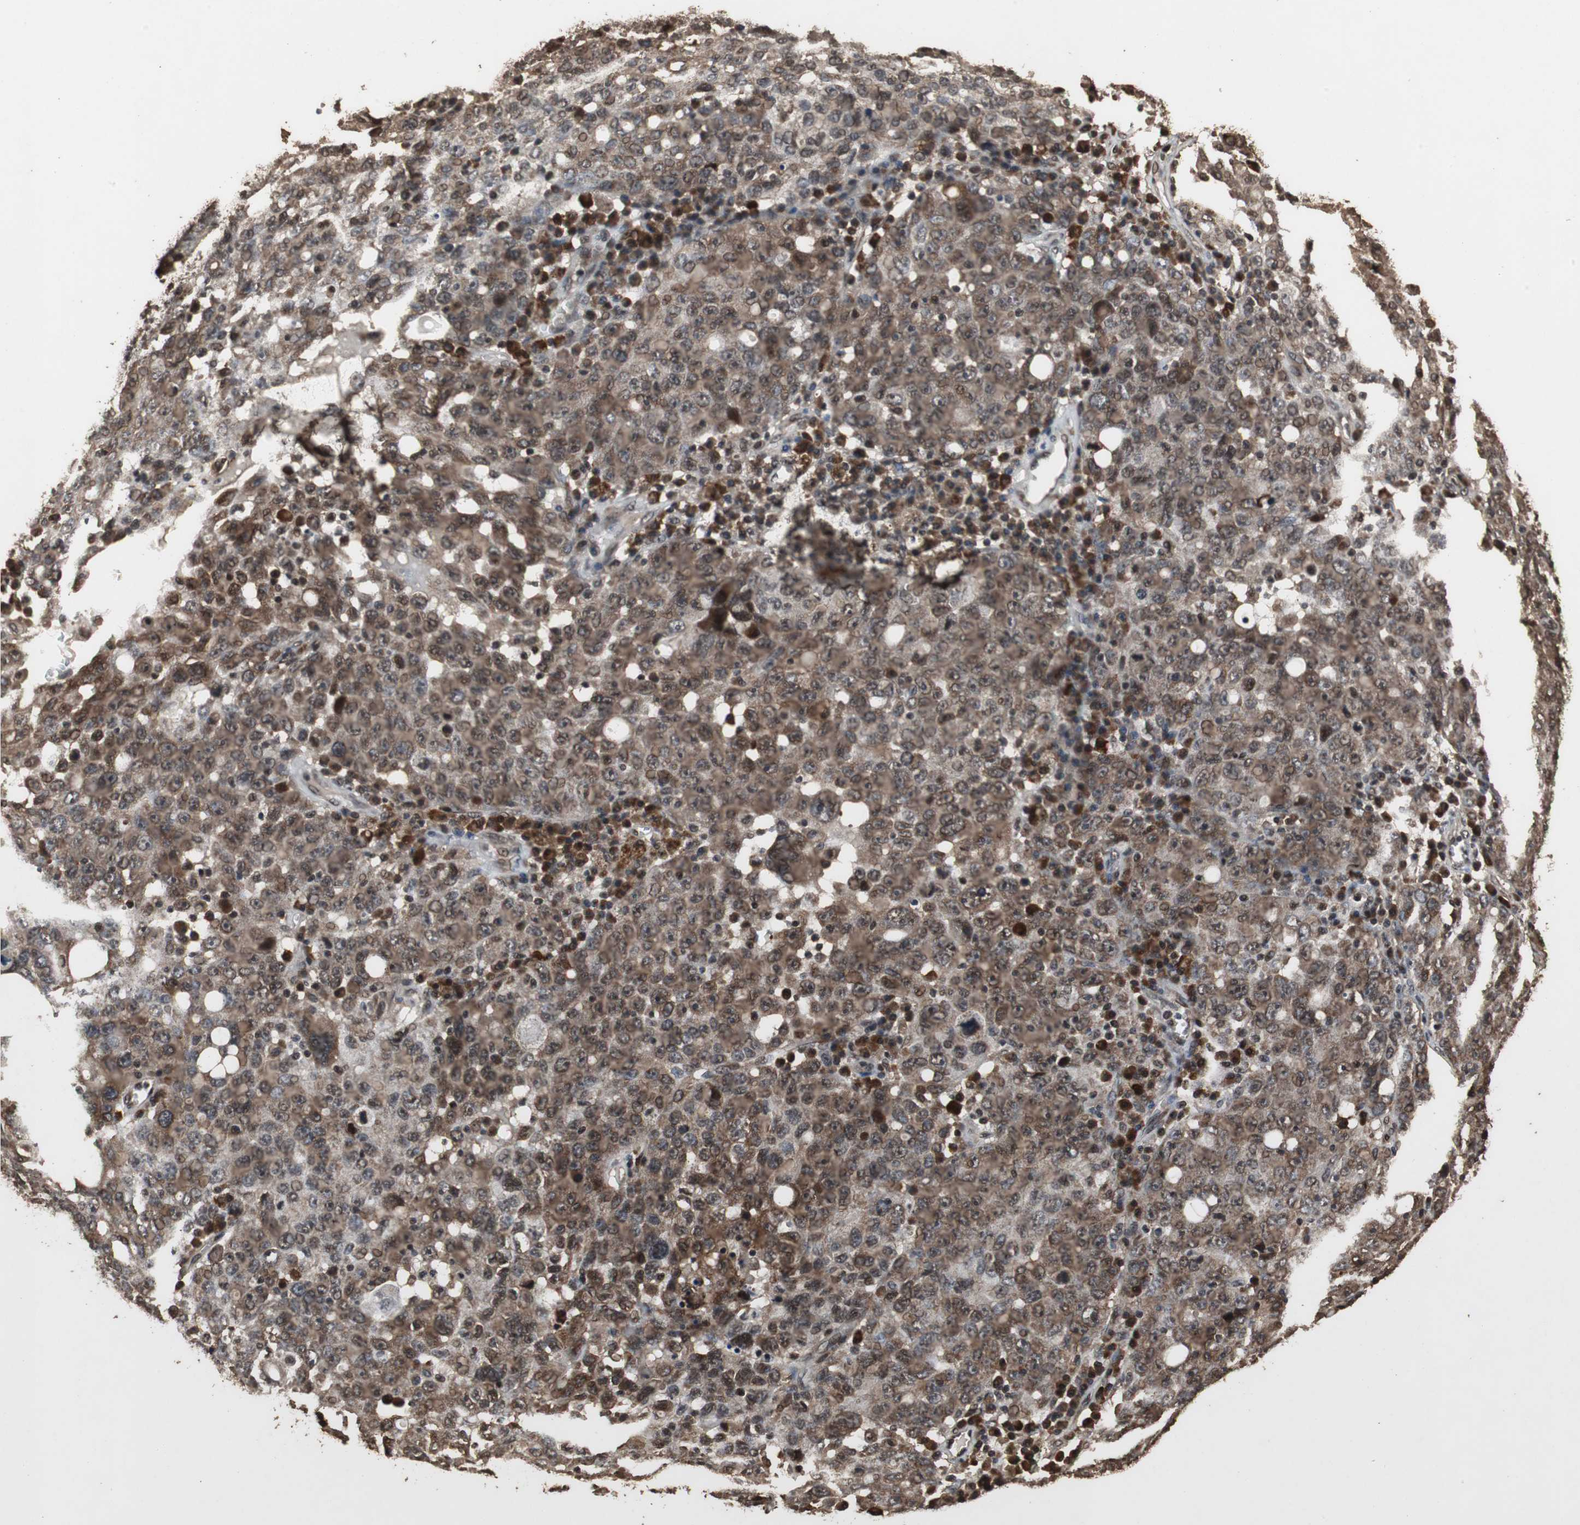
{"staining": {"intensity": "moderate", "quantity": ">75%", "location": "cytoplasmic/membranous,nuclear"}, "tissue": "ovarian cancer", "cell_type": "Tumor cells", "image_type": "cancer", "snomed": [{"axis": "morphology", "description": "Carcinoma, endometroid"}, {"axis": "topography", "description": "Ovary"}], "caption": "Immunohistochemistry (DAB (3,3'-diaminobenzidine)) staining of human ovarian cancer (endometroid carcinoma) shows moderate cytoplasmic/membranous and nuclear protein positivity in about >75% of tumor cells.", "gene": "ZNF18", "patient": {"sex": "female", "age": 62}}